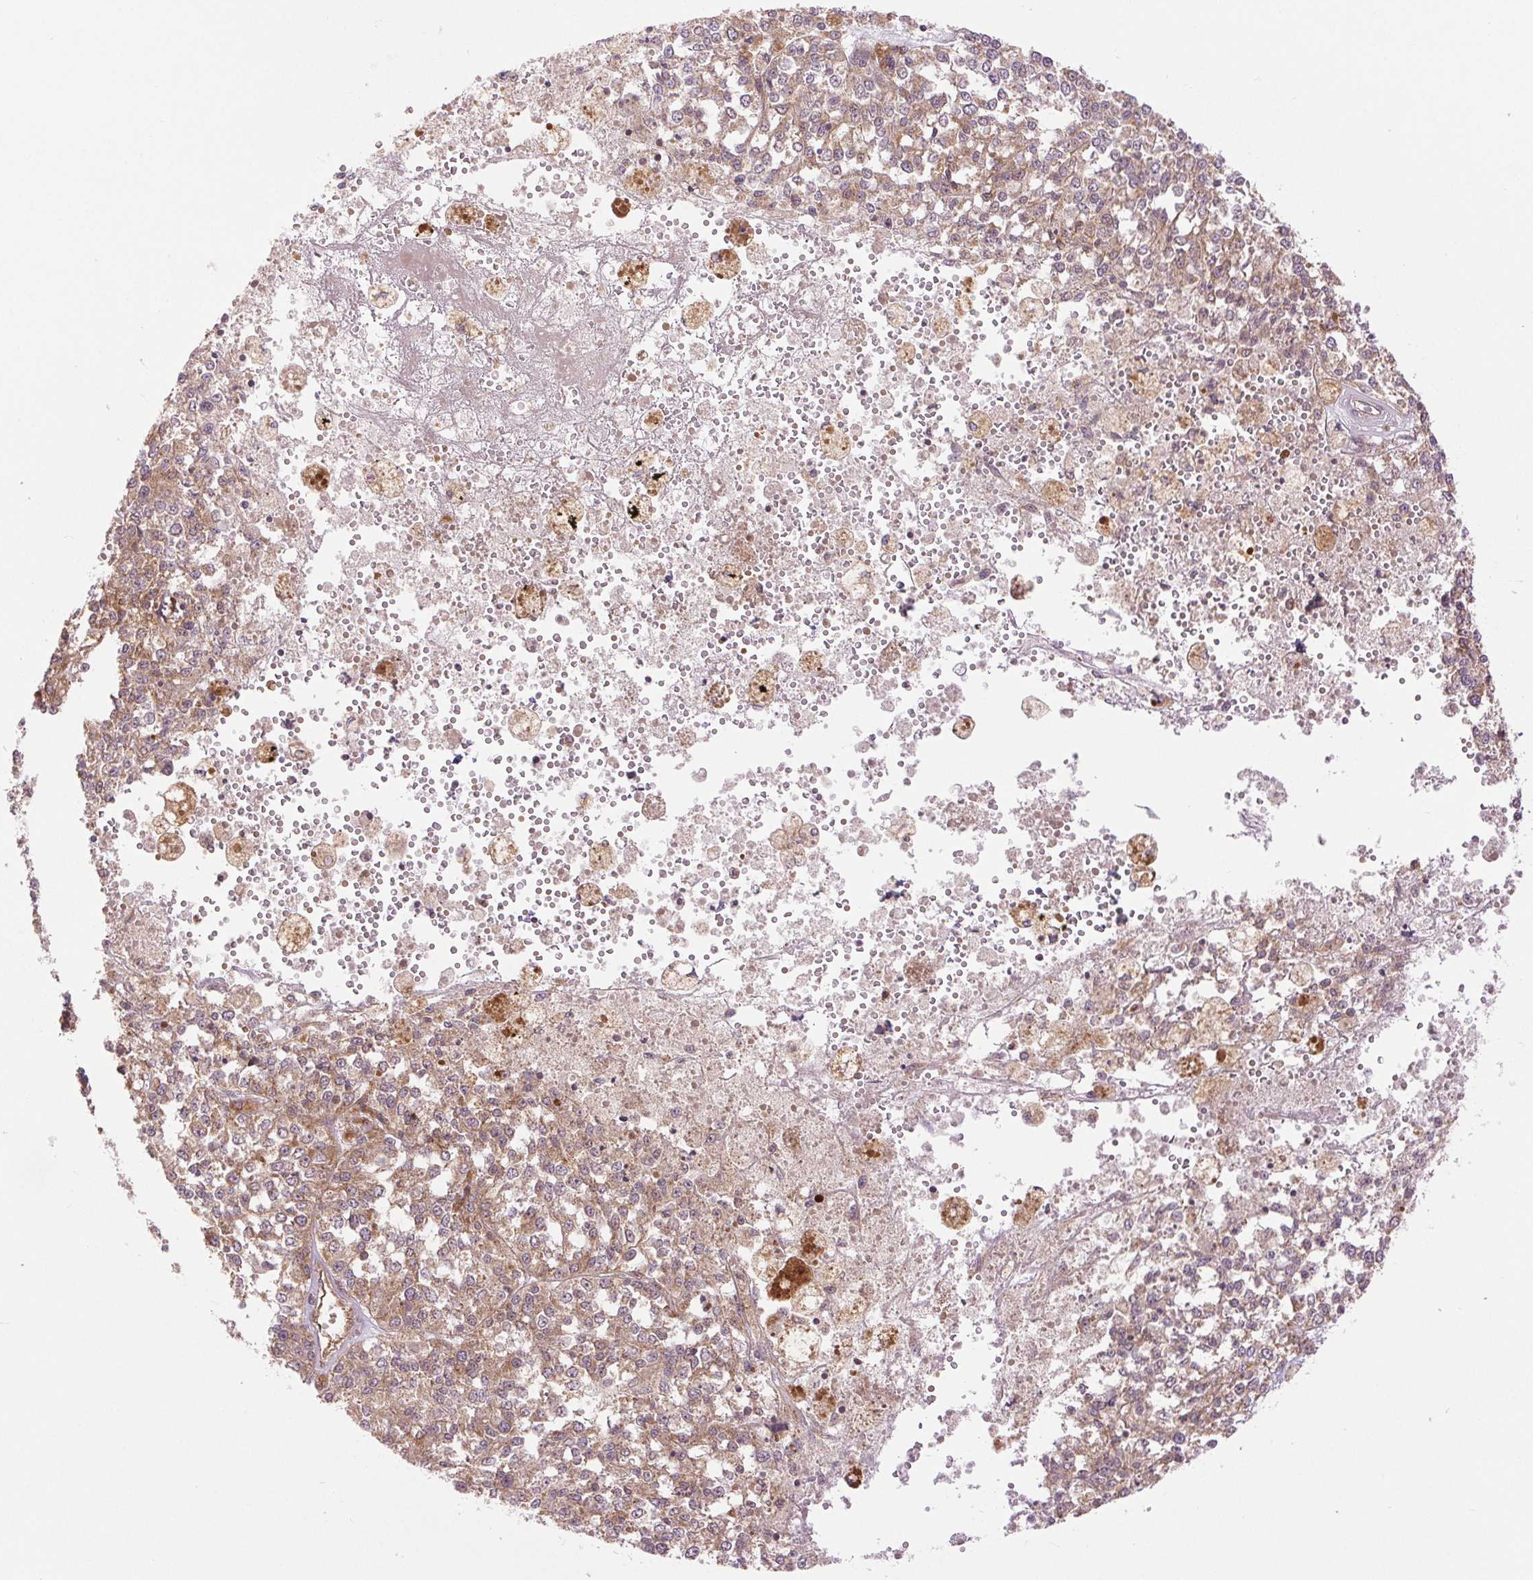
{"staining": {"intensity": "moderate", "quantity": ">75%", "location": "cytoplasmic/membranous"}, "tissue": "melanoma", "cell_type": "Tumor cells", "image_type": "cancer", "snomed": [{"axis": "morphology", "description": "Malignant melanoma, Metastatic site"}, {"axis": "topography", "description": "Lymph node"}], "caption": "Tumor cells reveal medium levels of moderate cytoplasmic/membranous staining in approximately >75% of cells in human melanoma.", "gene": "STARD7", "patient": {"sex": "female", "age": 64}}